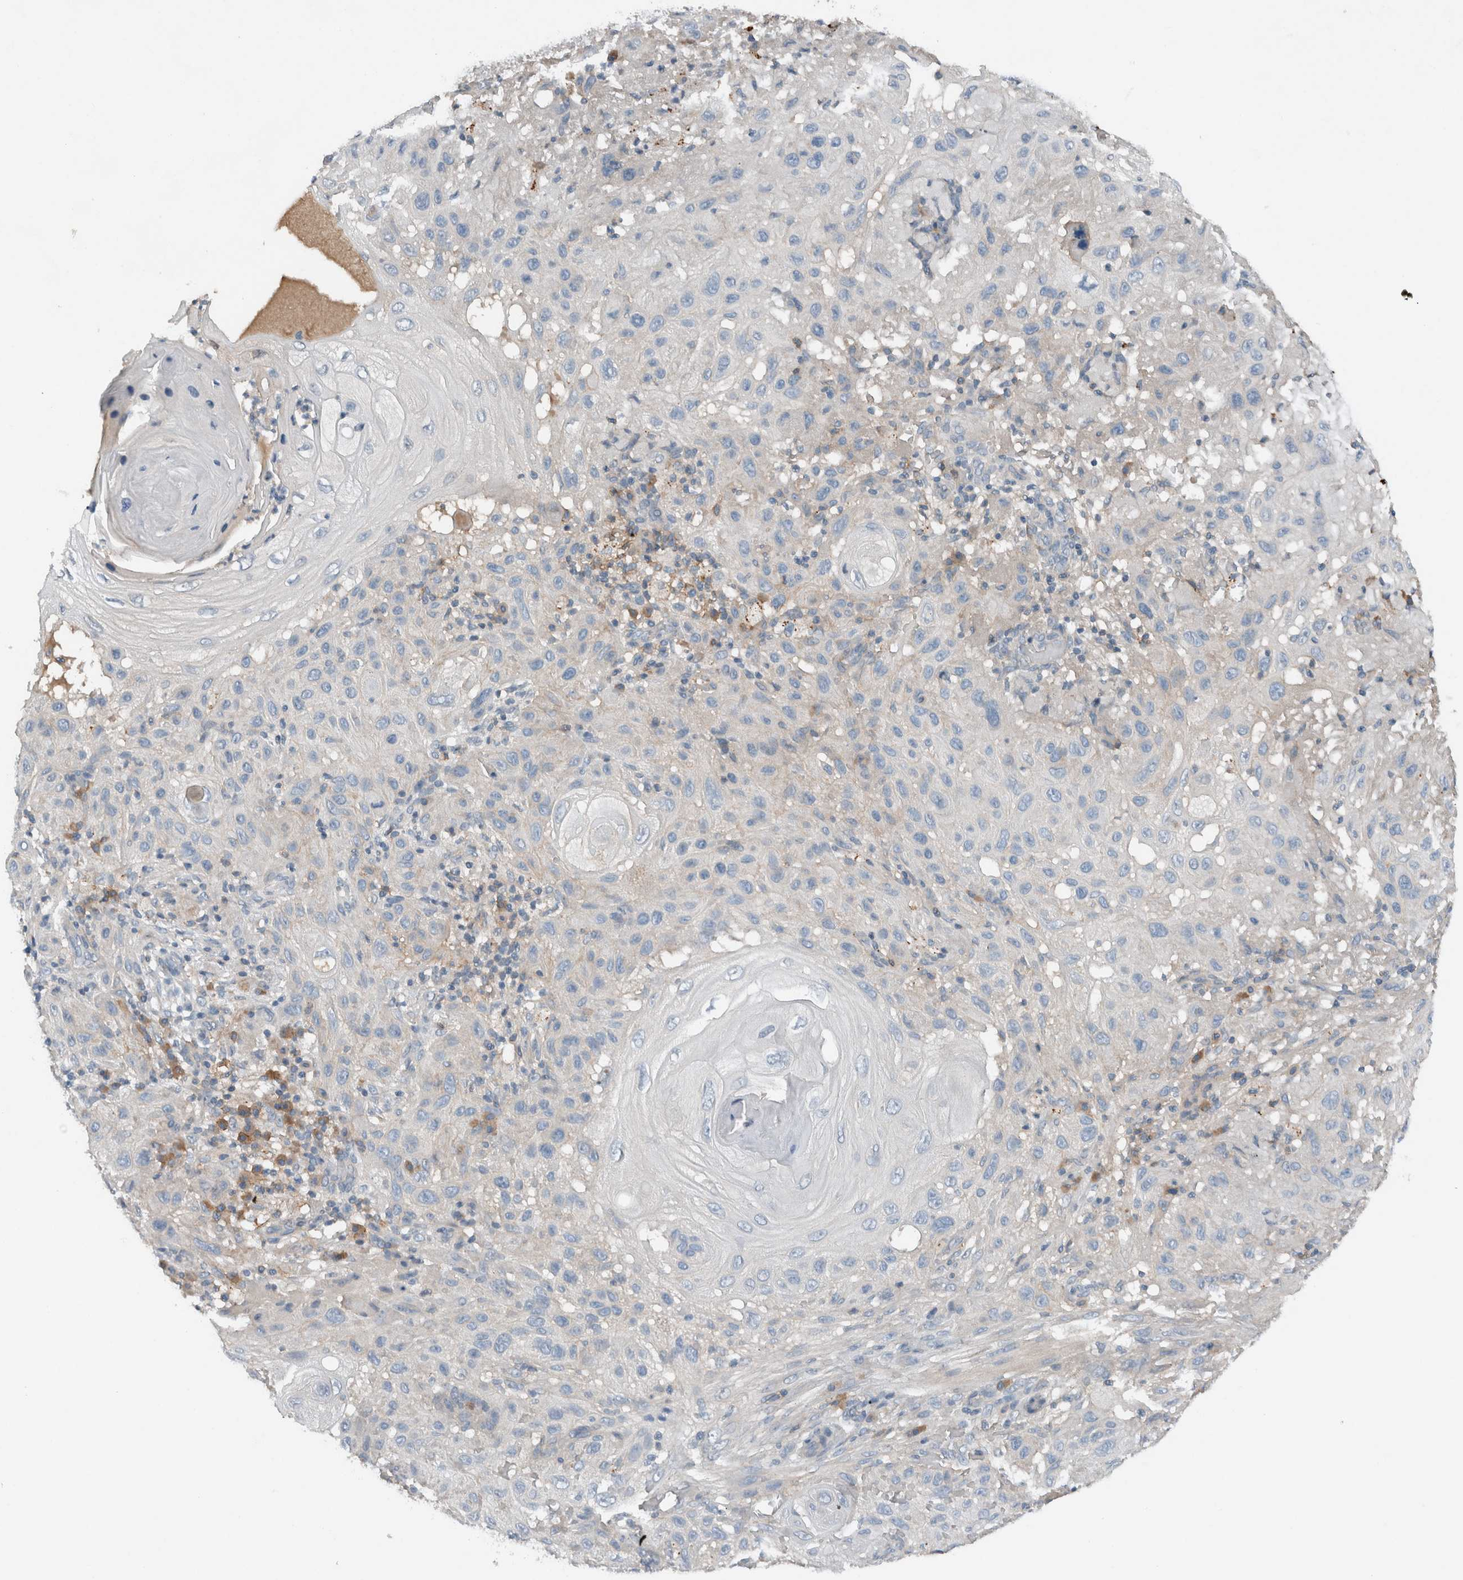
{"staining": {"intensity": "negative", "quantity": "none", "location": "none"}, "tissue": "skin cancer", "cell_type": "Tumor cells", "image_type": "cancer", "snomed": [{"axis": "morphology", "description": "Normal tissue, NOS"}, {"axis": "morphology", "description": "Squamous cell carcinoma, NOS"}, {"axis": "topography", "description": "Skin"}], "caption": "Immunohistochemical staining of human skin cancer exhibits no significant positivity in tumor cells.", "gene": "UGCG", "patient": {"sex": "female", "age": 96}}